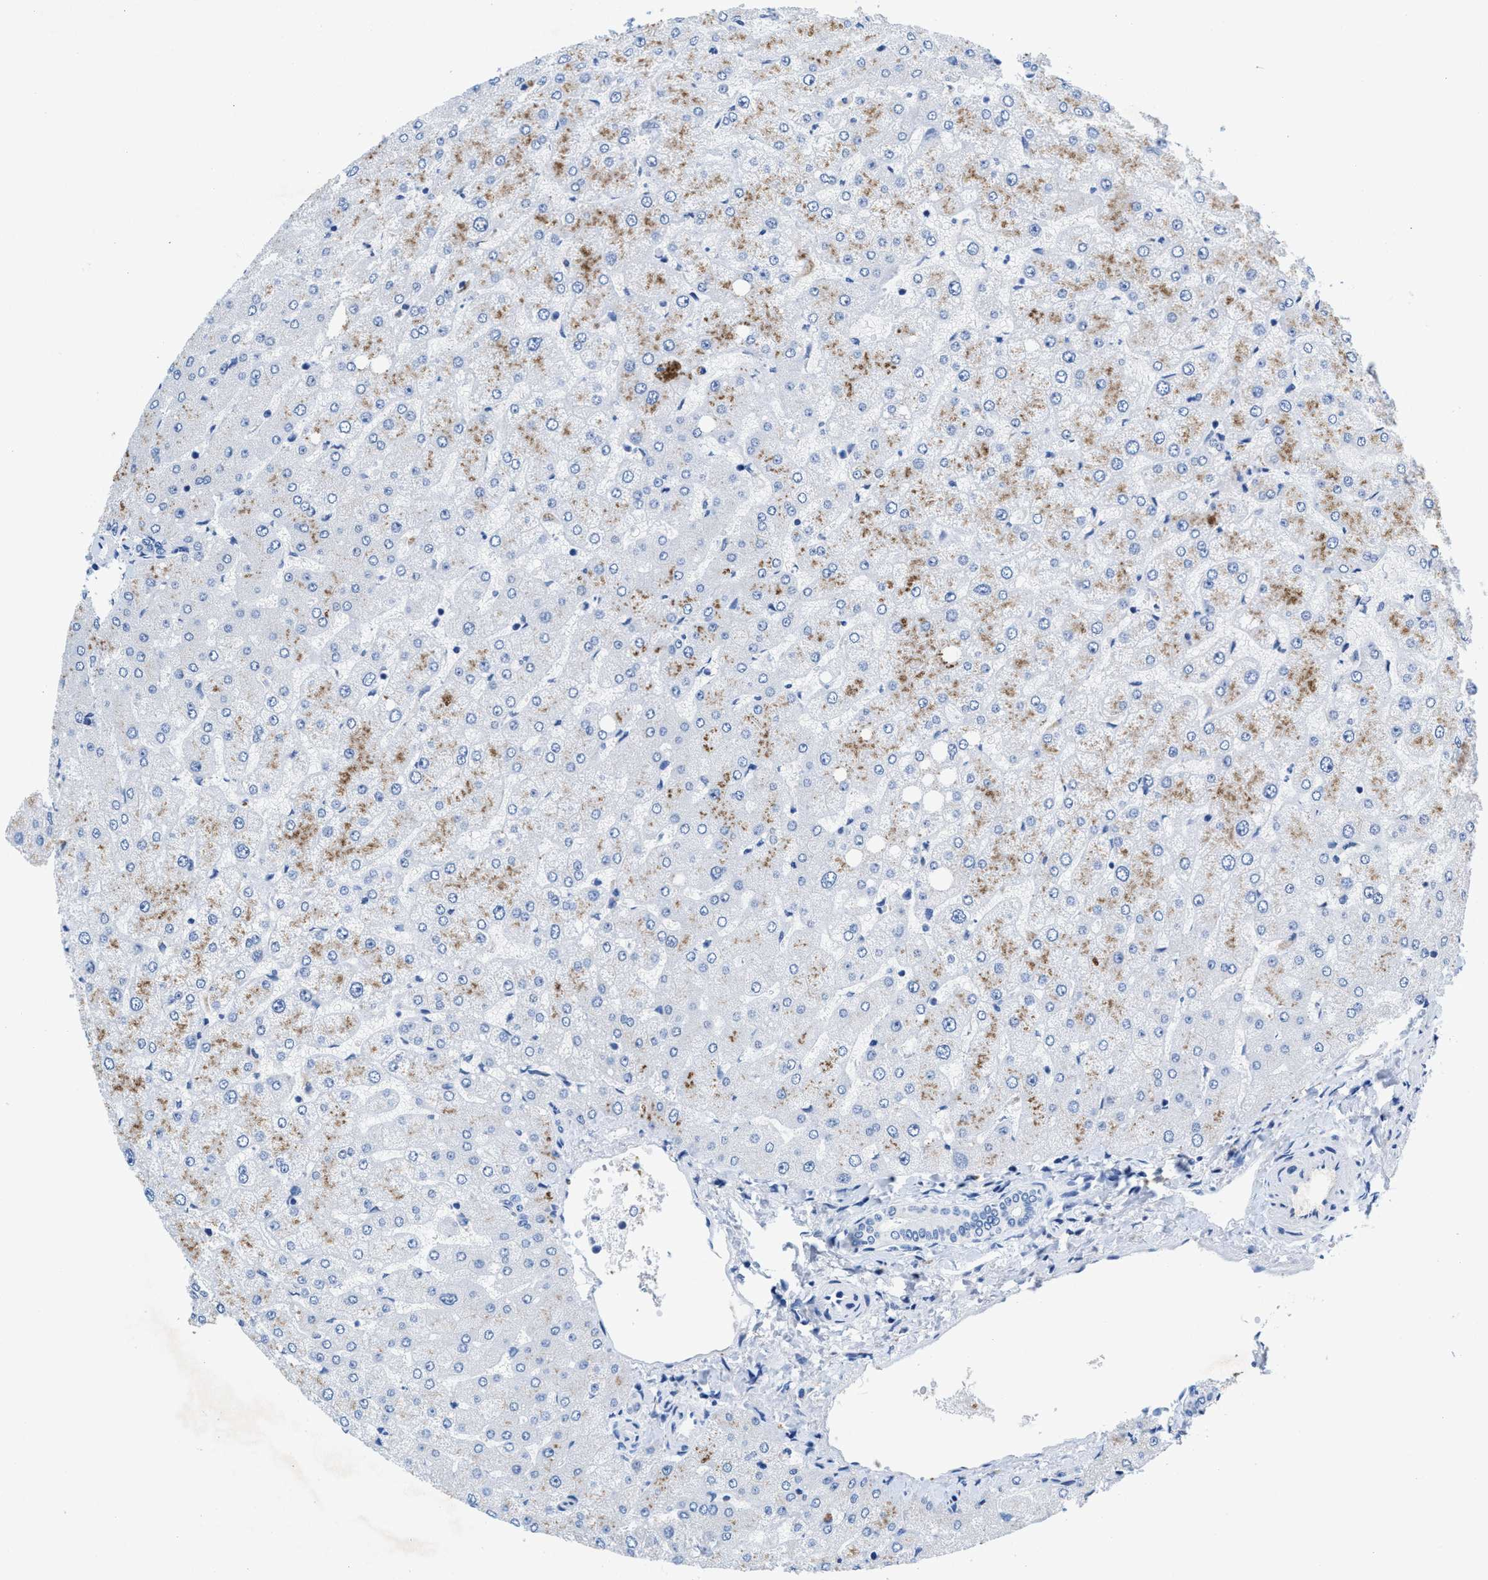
{"staining": {"intensity": "negative", "quantity": "none", "location": "none"}, "tissue": "liver", "cell_type": "Cholangiocytes", "image_type": "normal", "snomed": [{"axis": "morphology", "description": "Normal tissue, NOS"}, {"axis": "topography", "description": "Liver"}], "caption": "A micrograph of human liver is negative for staining in cholangiocytes.", "gene": "SLFN13", "patient": {"sex": "female", "age": 54}}